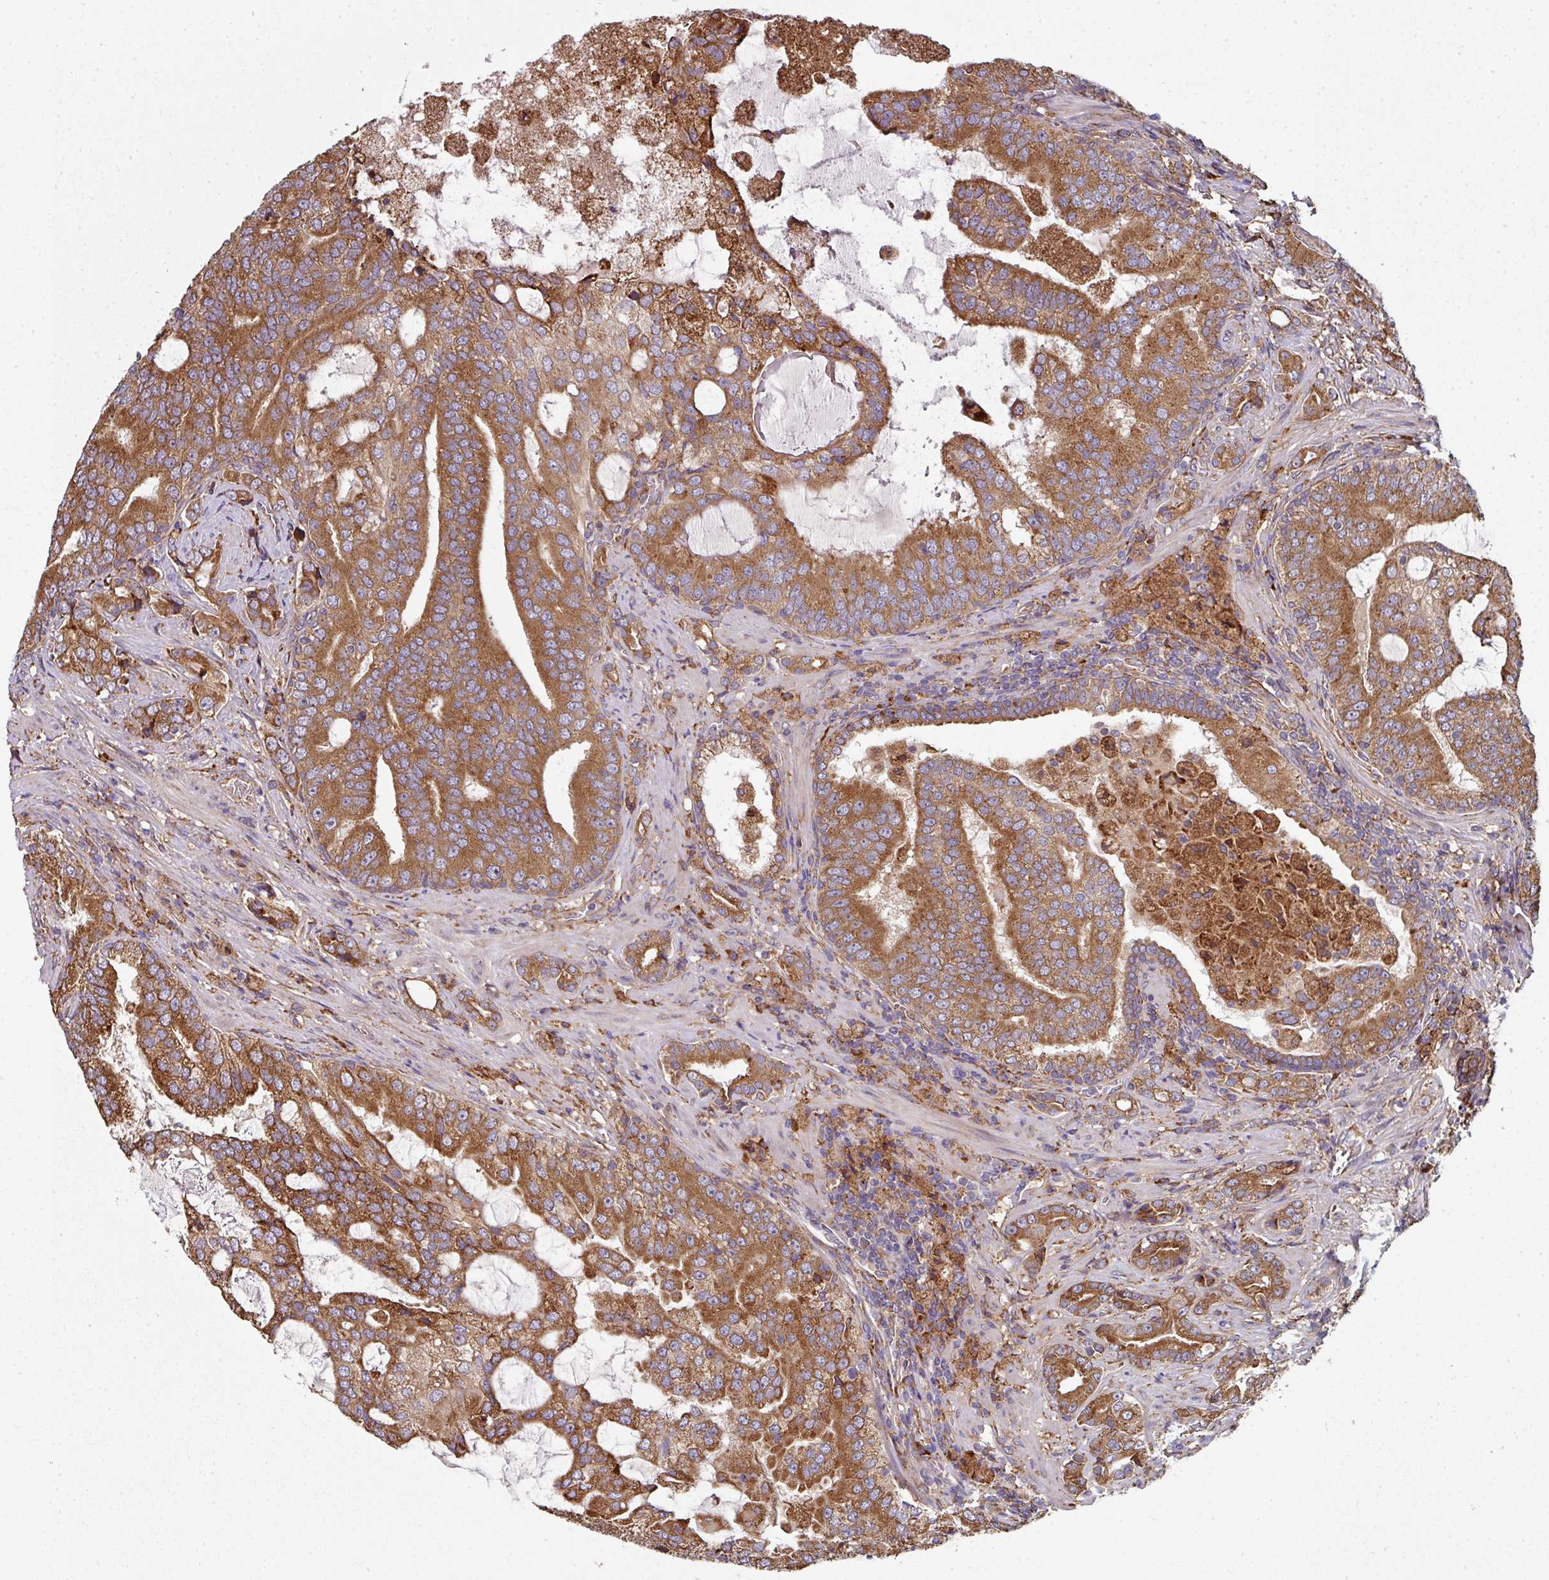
{"staining": {"intensity": "moderate", "quantity": ">75%", "location": "cytoplasmic/membranous"}, "tissue": "prostate cancer", "cell_type": "Tumor cells", "image_type": "cancer", "snomed": [{"axis": "morphology", "description": "Adenocarcinoma, High grade"}, {"axis": "topography", "description": "Prostate"}], "caption": "Human prostate cancer stained for a protein (brown) exhibits moderate cytoplasmic/membranous positive expression in approximately >75% of tumor cells.", "gene": "FAT4", "patient": {"sex": "male", "age": 55}}